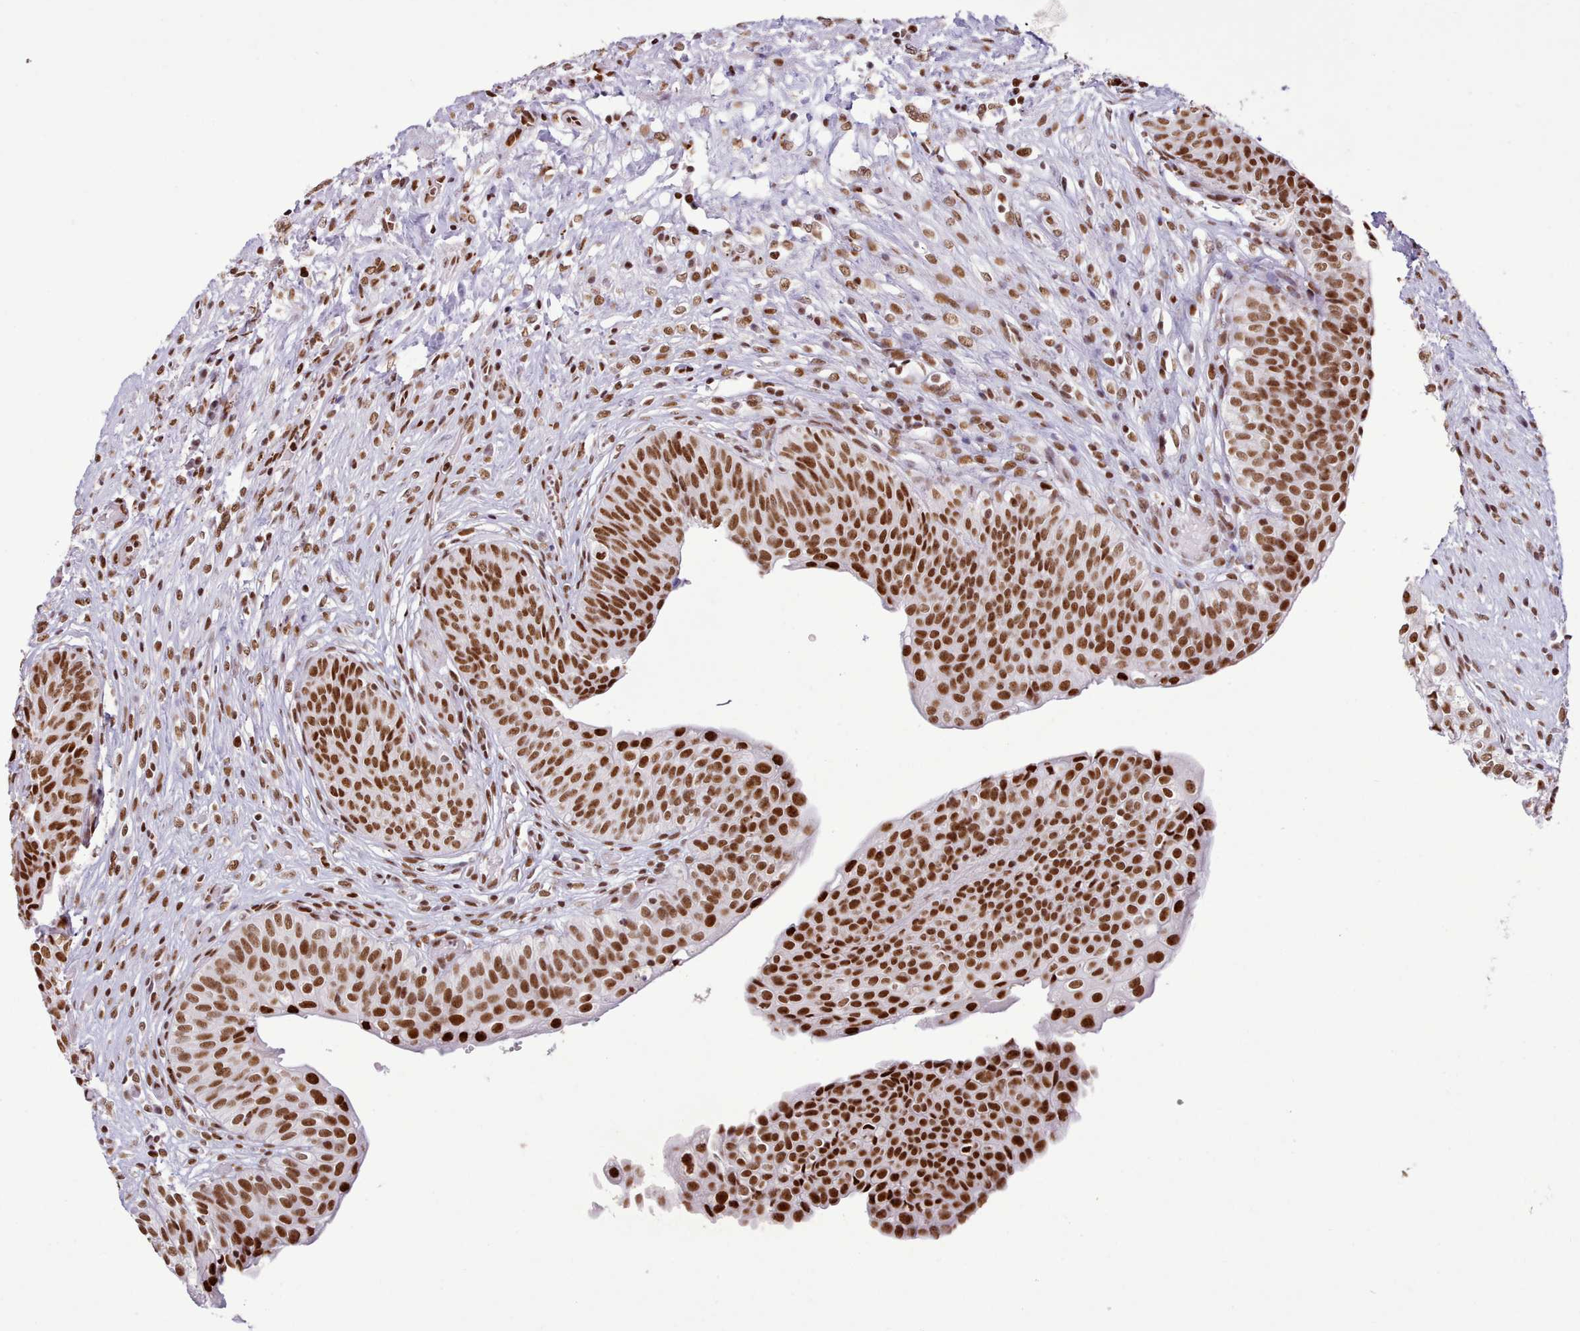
{"staining": {"intensity": "strong", "quantity": ">75%", "location": "nuclear"}, "tissue": "urinary bladder", "cell_type": "Urothelial cells", "image_type": "normal", "snomed": [{"axis": "morphology", "description": "Normal tissue, NOS"}, {"axis": "topography", "description": "Urinary bladder"}], "caption": "Urothelial cells show strong nuclear staining in approximately >75% of cells in unremarkable urinary bladder. Nuclei are stained in blue.", "gene": "TAF15", "patient": {"sex": "male", "age": 55}}